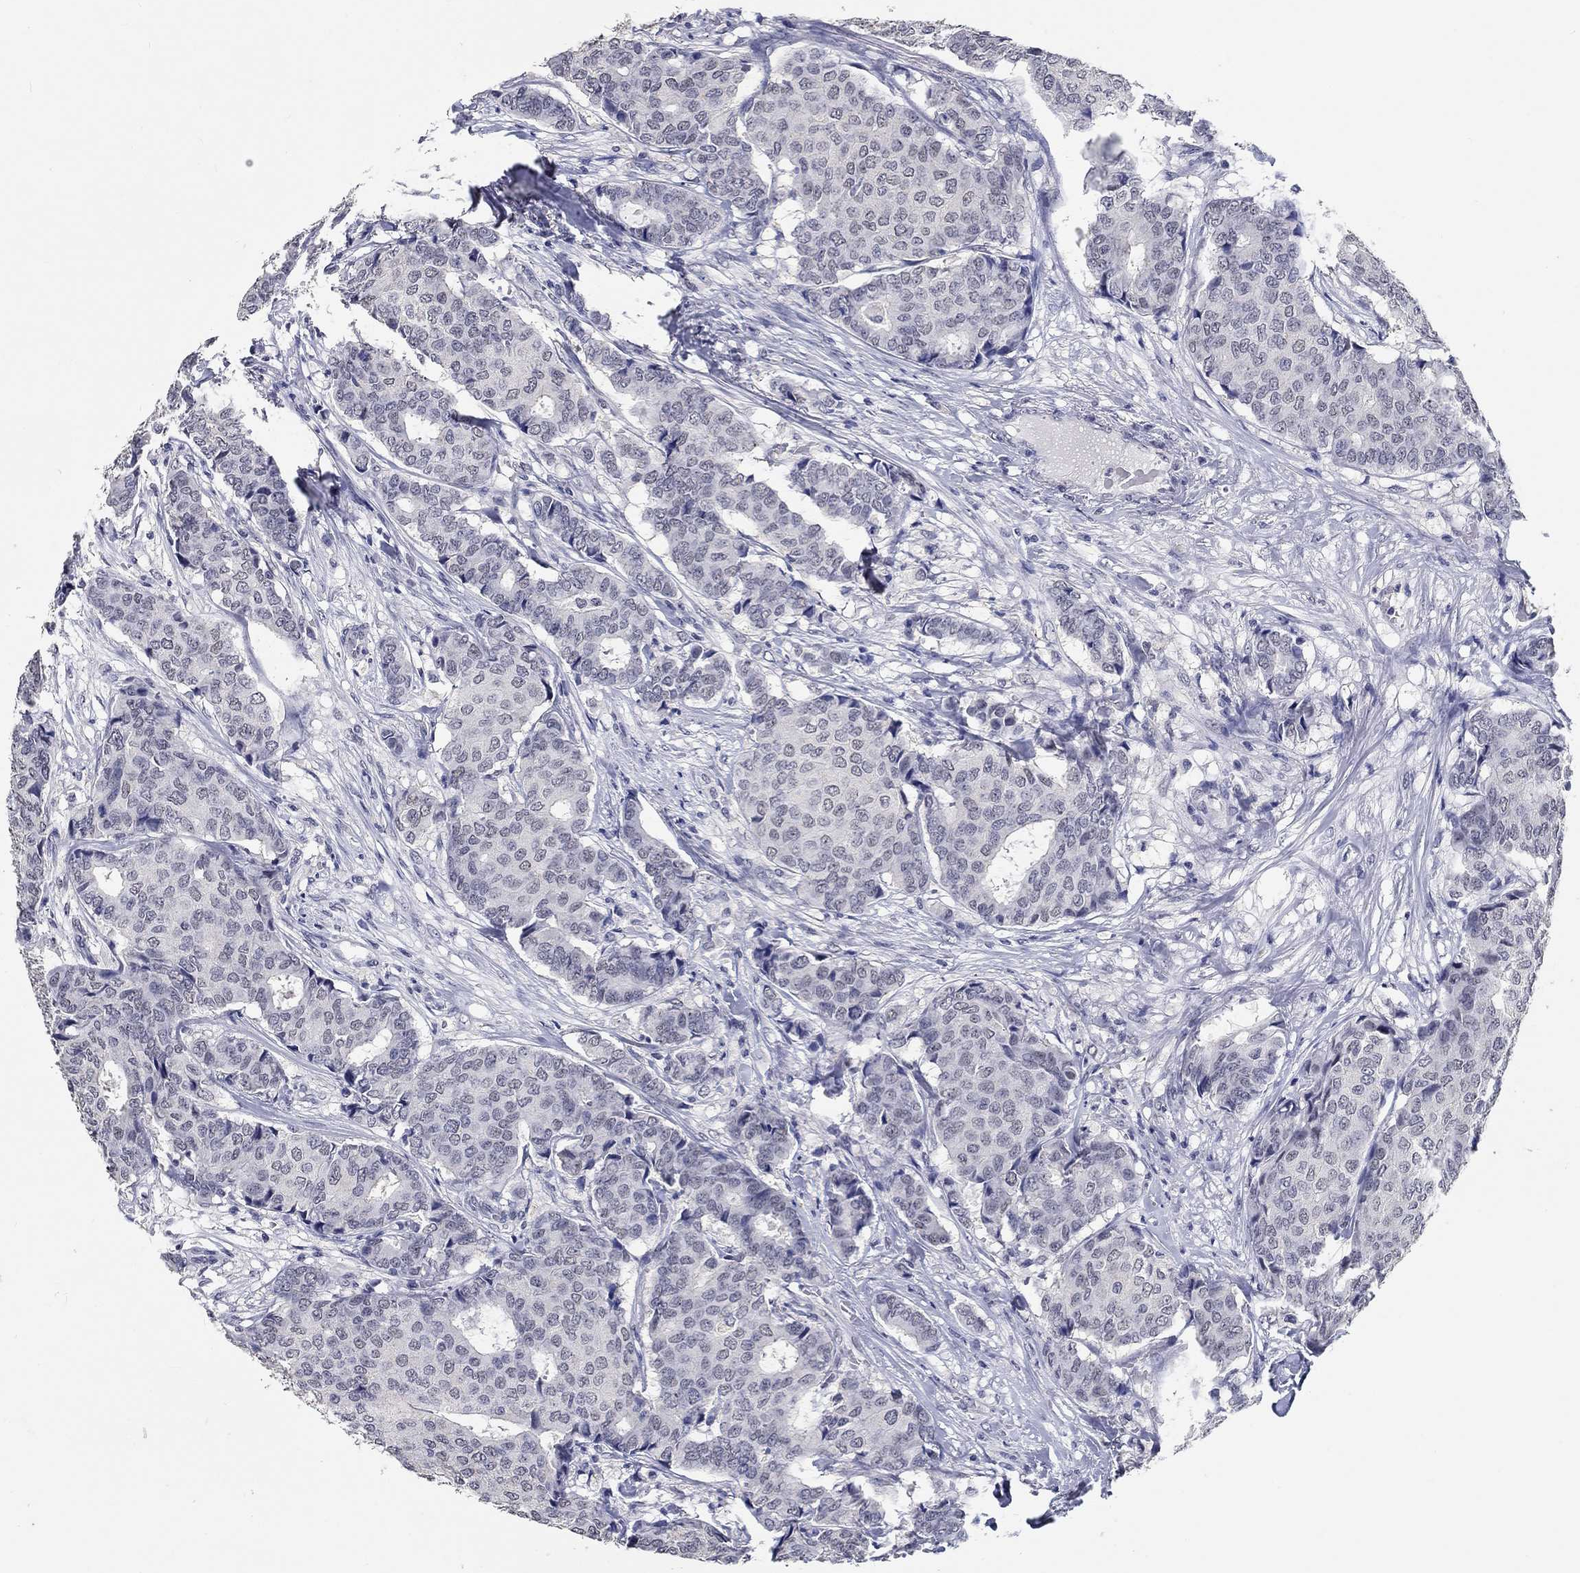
{"staining": {"intensity": "negative", "quantity": "none", "location": "none"}, "tissue": "breast cancer", "cell_type": "Tumor cells", "image_type": "cancer", "snomed": [{"axis": "morphology", "description": "Duct carcinoma"}, {"axis": "topography", "description": "Breast"}], "caption": "Immunohistochemical staining of breast intraductal carcinoma demonstrates no significant staining in tumor cells. The staining was performed using DAB (3,3'-diaminobenzidine) to visualize the protein expression in brown, while the nuclei were stained in blue with hematoxylin (Magnification: 20x).", "gene": "GRIN1", "patient": {"sex": "female", "age": 75}}